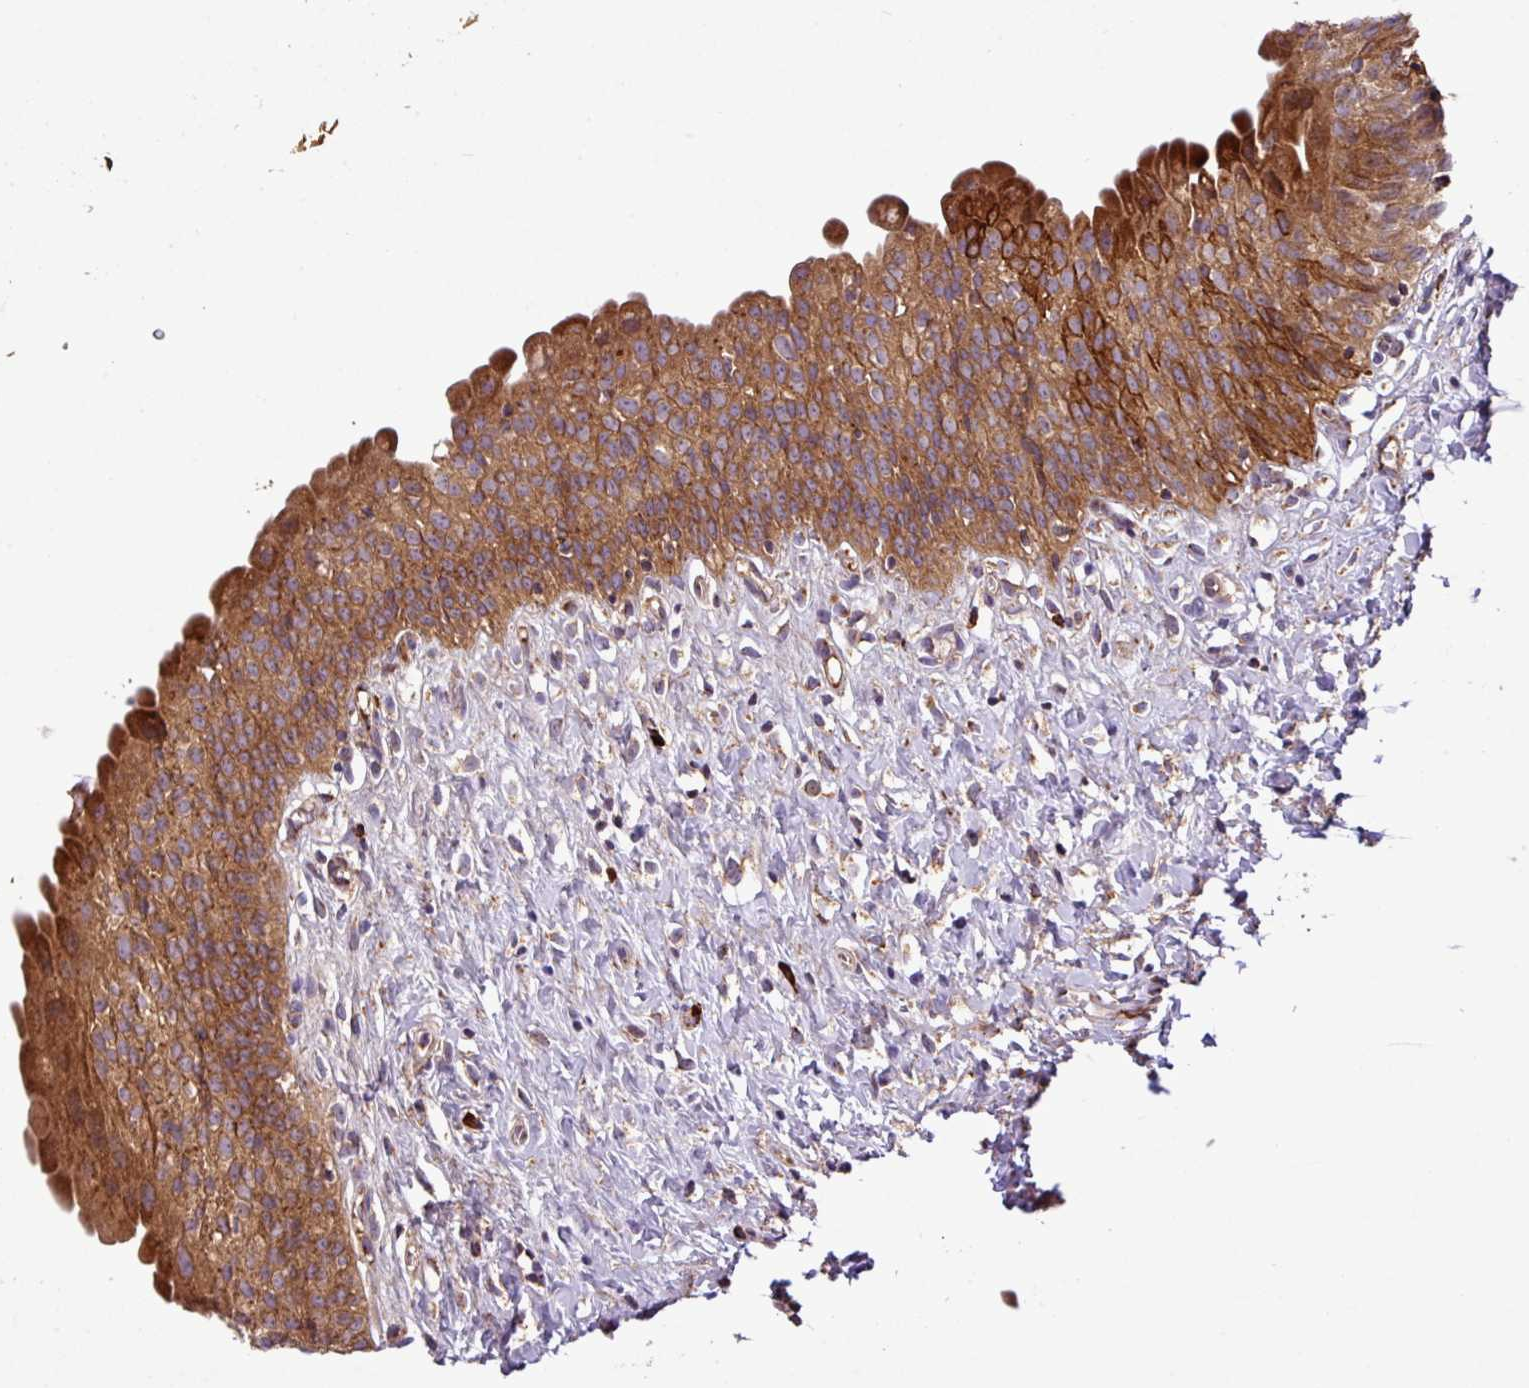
{"staining": {"intensity": "strong", "quantity": ">75%", "location": "cytoplasmic/membranous"}, "tissue": "urinary bladder", "cell_type": "Urothelial cells", "image_type": "normal", "snomed": [{"axis": "morphology", "description": "Normal tissue, NOS"}, {"axis": "topography", "description": "Urinary bladder"}], "caption": "Urinary bladder stained with DAB (3,3'-diaminobenzidine) immunohistochemistry displays high levels of strong cytoplasmic/membranous staining in about >75% of urothelial cells. The staining was performed using DAB (3,3'-diaminobenzidine), with brown indicating positive protein expression. Nuclei are stained blue with hematoxylin.", "gene": "ZNF569", "patient": {"sex": "male", "age": 51}}